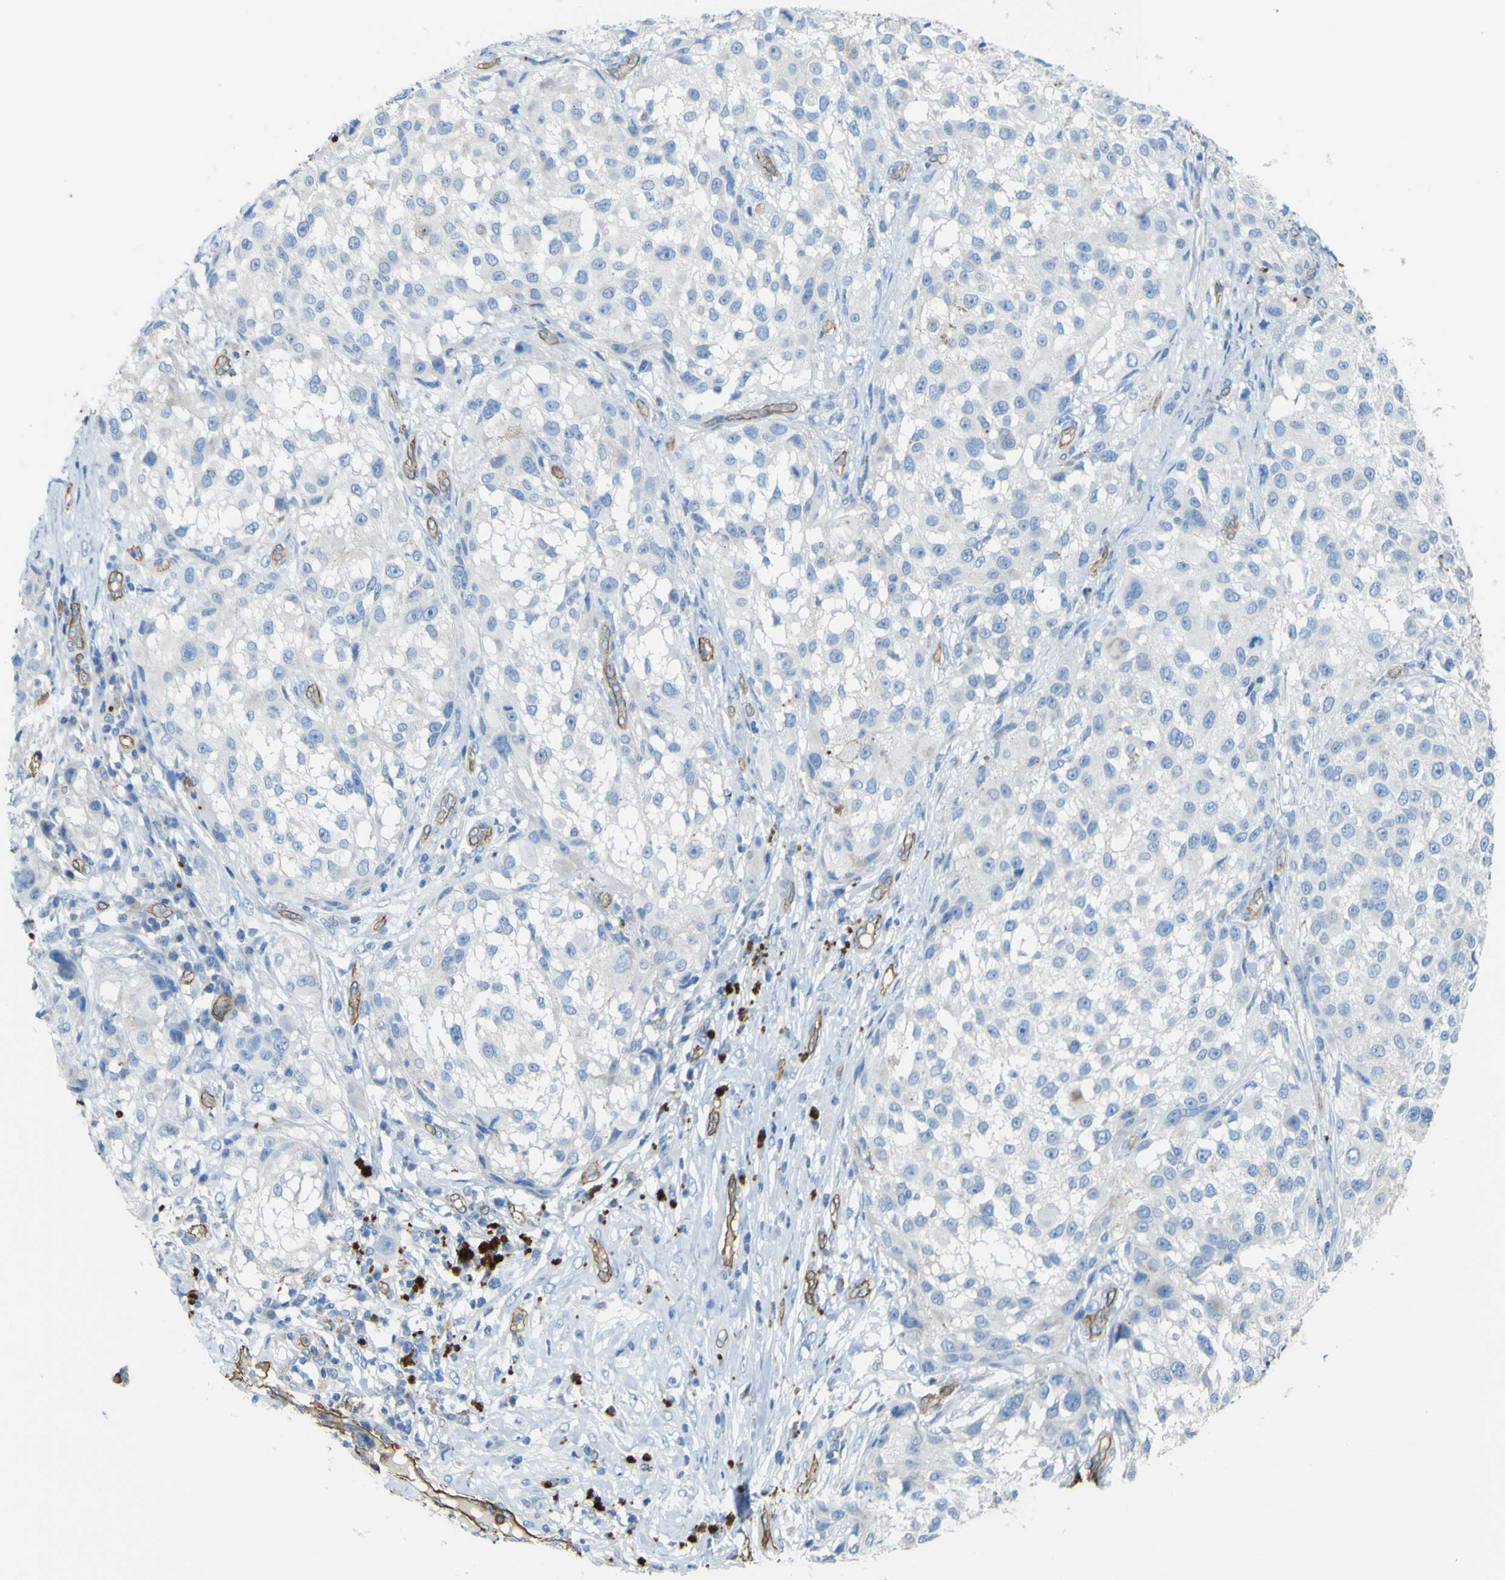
{"staining": {"intensity": "negative", "quantity": "none", "location": "none"}, "tissue": "melanoma", "cell_type": "Tumor cells", "image_type": "cancer", "snomed": [{"axis": "morphology", "description": "Necrosis, NOS"}, {"axis": "morphology", "description": "Malignant melanoma, NOS"}, {"axis": "topography", "description": "Skin"}], "caption": "A histopathology image of human melanoma is negative for staining in tumor cells.", "gene": "CD93", "patient": {"sex": "female", "age": 87}}